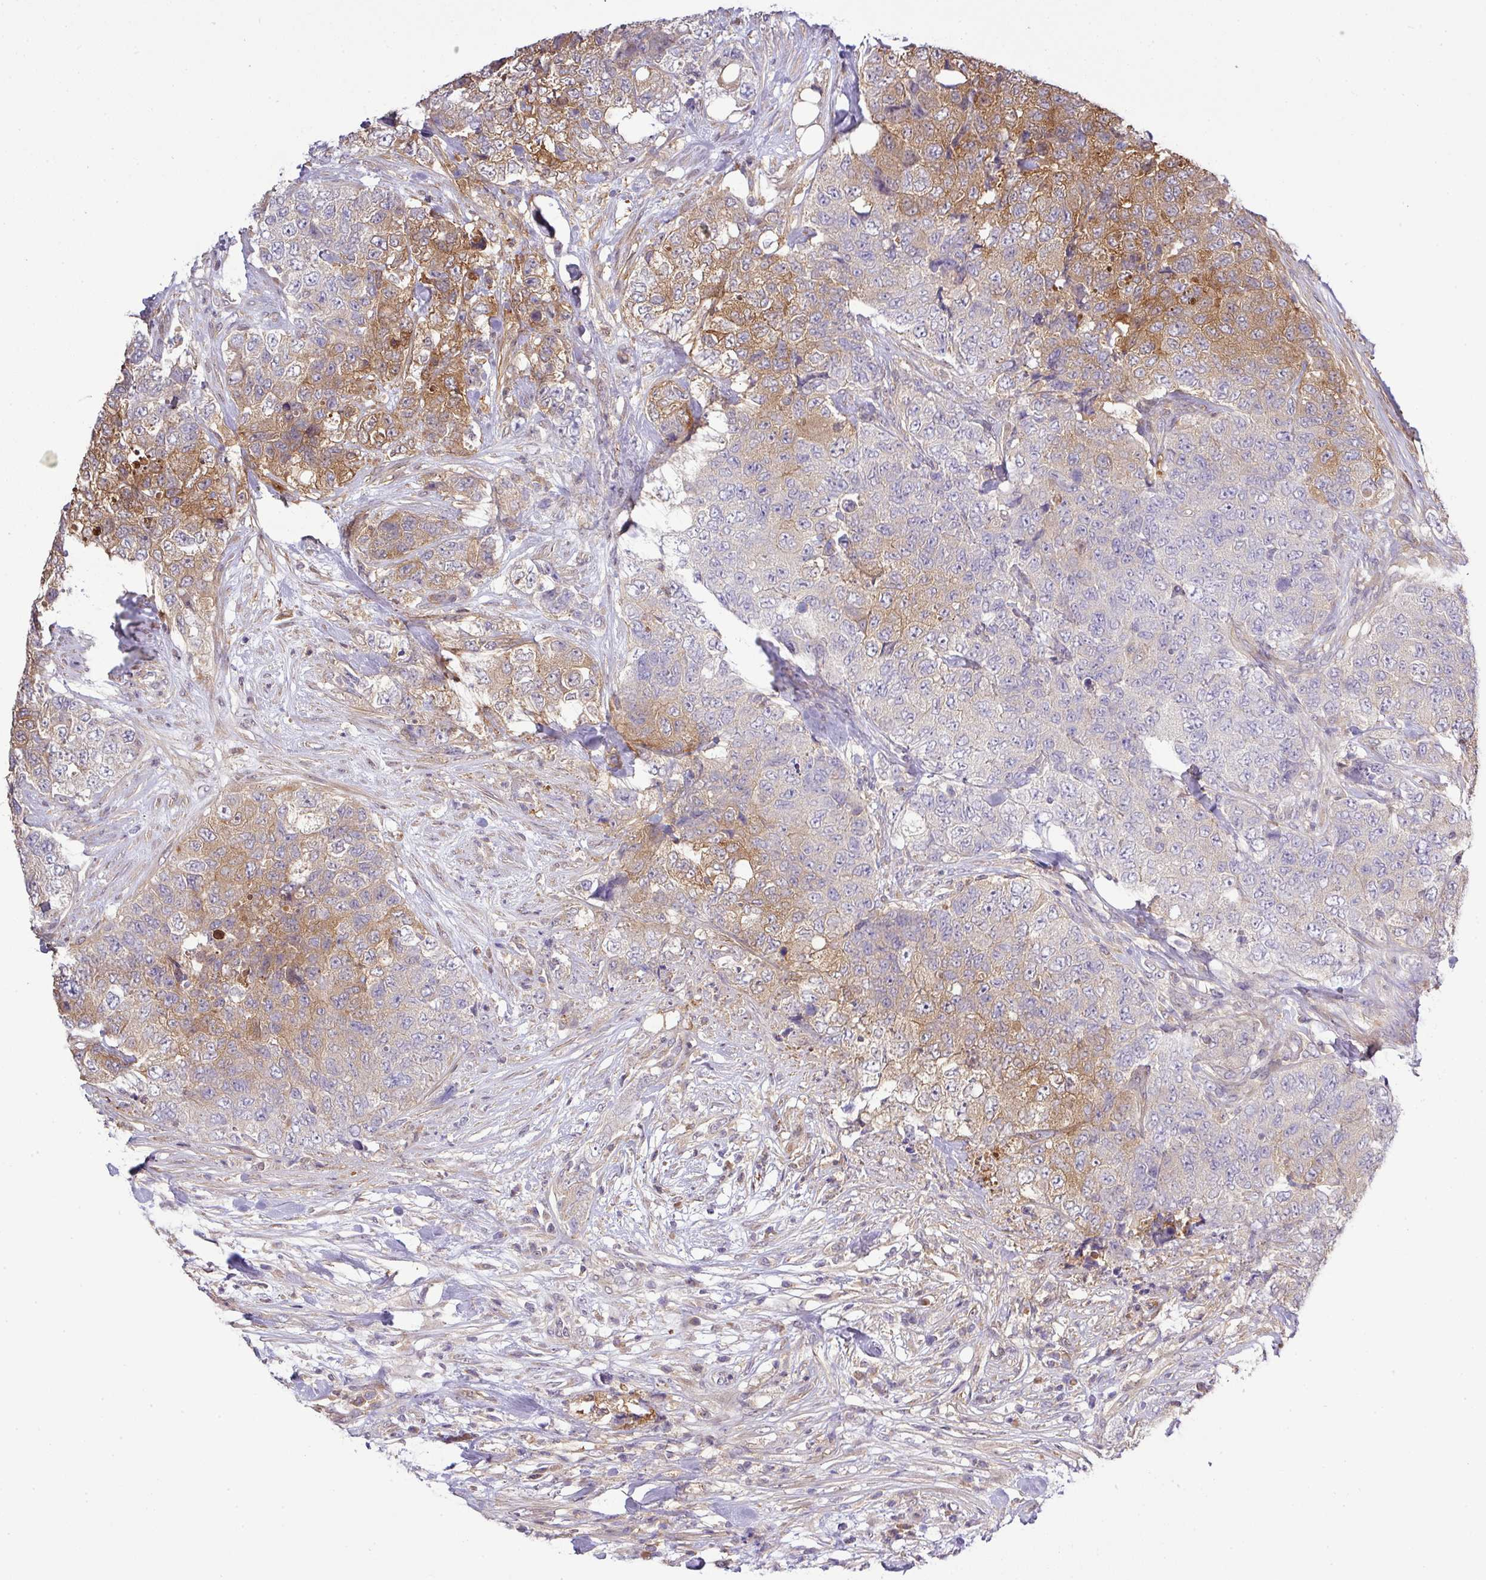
{"staining": {"intensity": "moderate", "quantity": "25%-75%", "location": "cytoplasmic/membranous"}, "tissue": "urothelial cancer", "cell_type": "Tumor cells", "image_type": "cancer", "snomed": [{"axis": "morphology", "description": "Urothelial carcinoma, High grade"}, {"axis": "topography", "description": "Urinary bladder"}], "caption": "Immunohistochemical staining of human urothelial cancer demonstrates medium levels of moderate cytoplasmic/membranous positivity in approximately 25%-75% of tumor cells.", "gene": "TMEM107", "patient": {"sex": "female", "age": 78}}